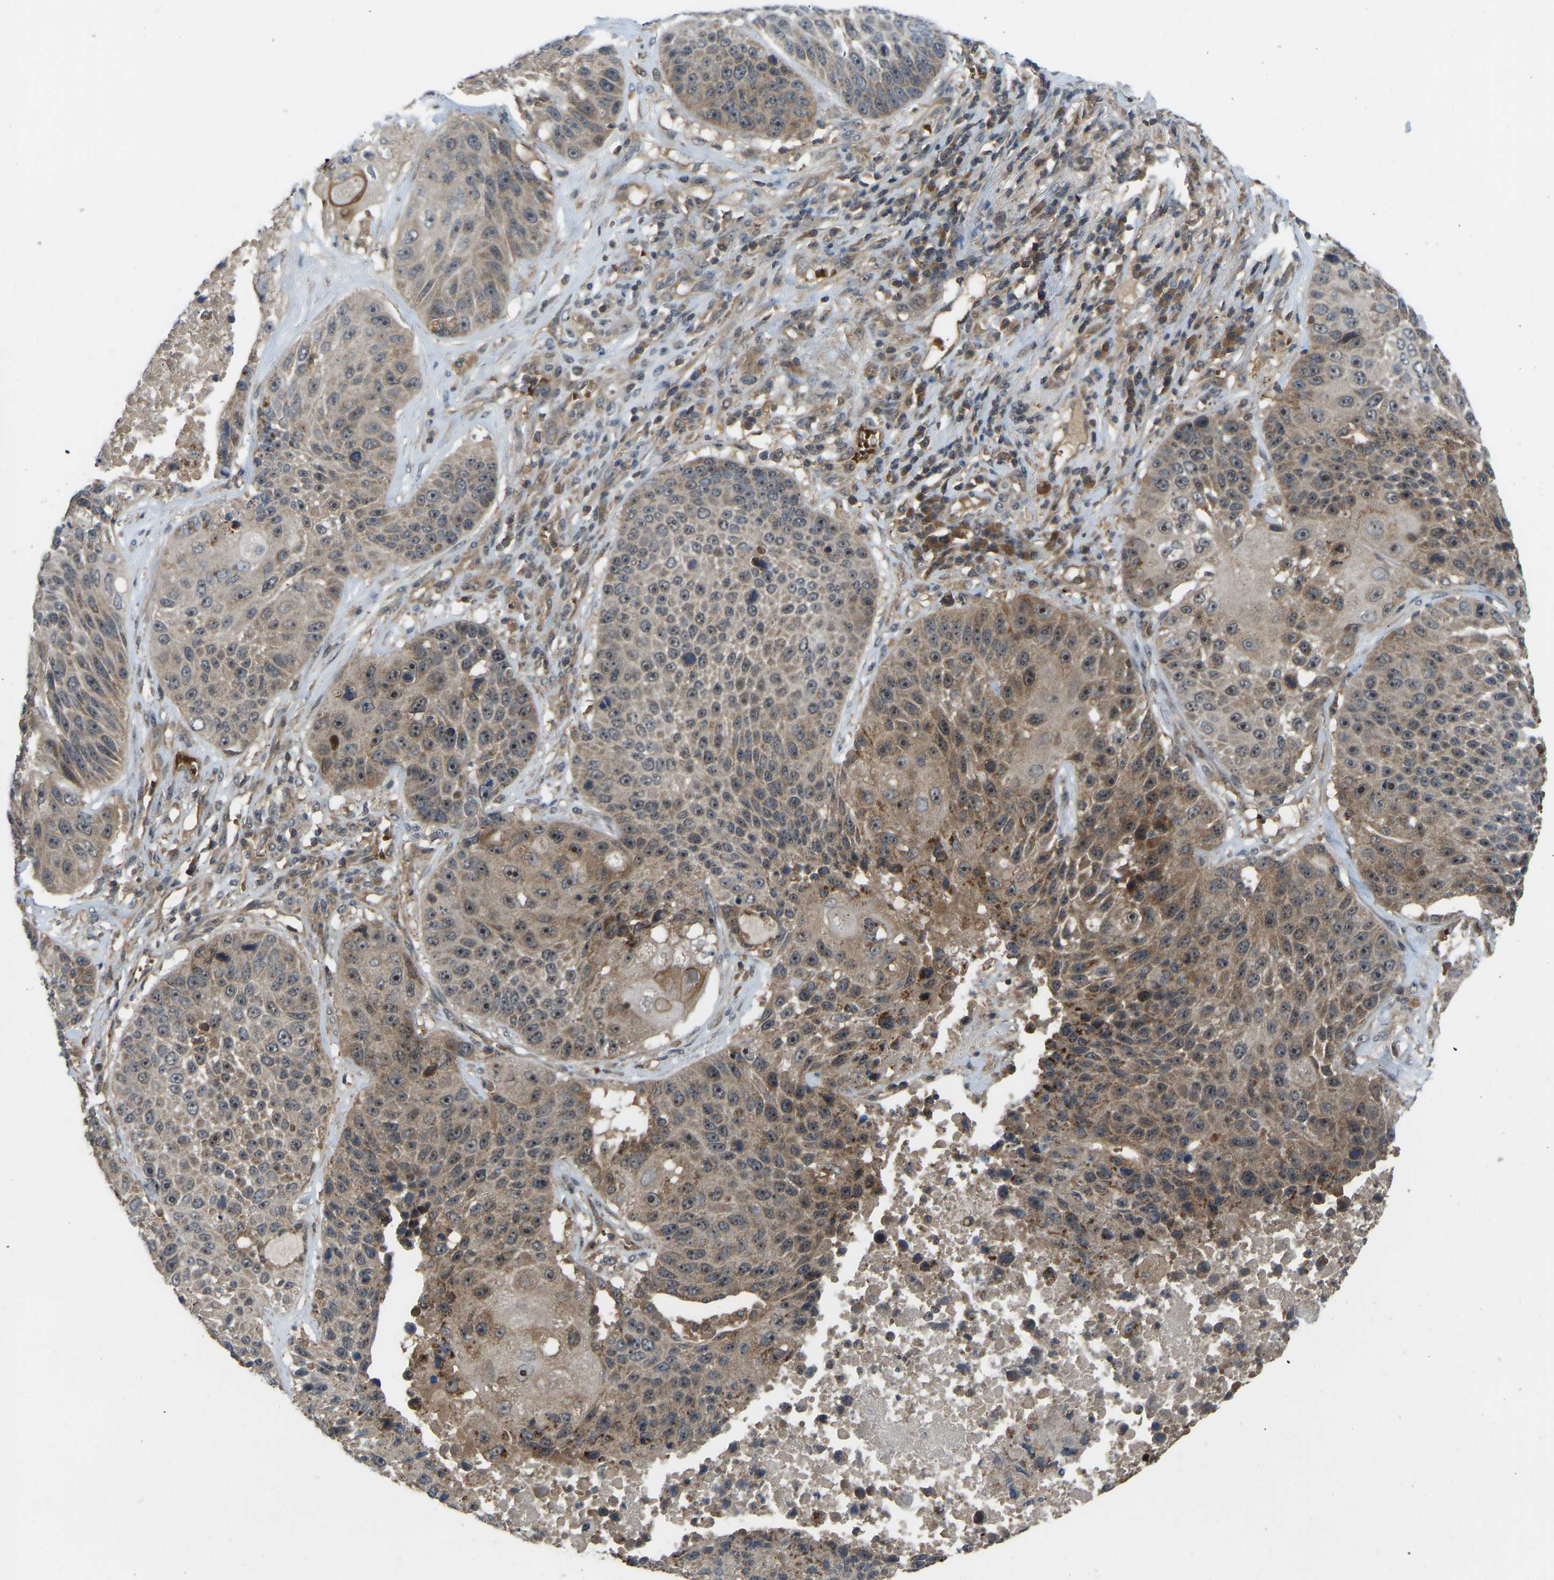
{"staining": {"intensity": "weak", "quantity": "25%-75%", "location": "cytoplasmic/membranous"}, "tissue": "lung cancer", "cell_type": "Tumor cells", "image_type": "cancer", "snomed": [{"axis": "morphology", "description": "Squamous cell carcinoma, NOS"}, {"axis": "topography", "description": "Lung"}], "caption": "High-power microscopy captured an immunohistochemistry image of squamous cell carcinoma (lung), revealing weak cytoplasmic/membranous expression in approximately 25%-75% of tumor cells. Using DAB (3,3'-diaminobenzidine) (brown) and hematoxylin (blue) stains, captured at high magnification using brightfield microscopy.", "gene": "ZNF71", "patient": {"sex": "male", "age": 61}}